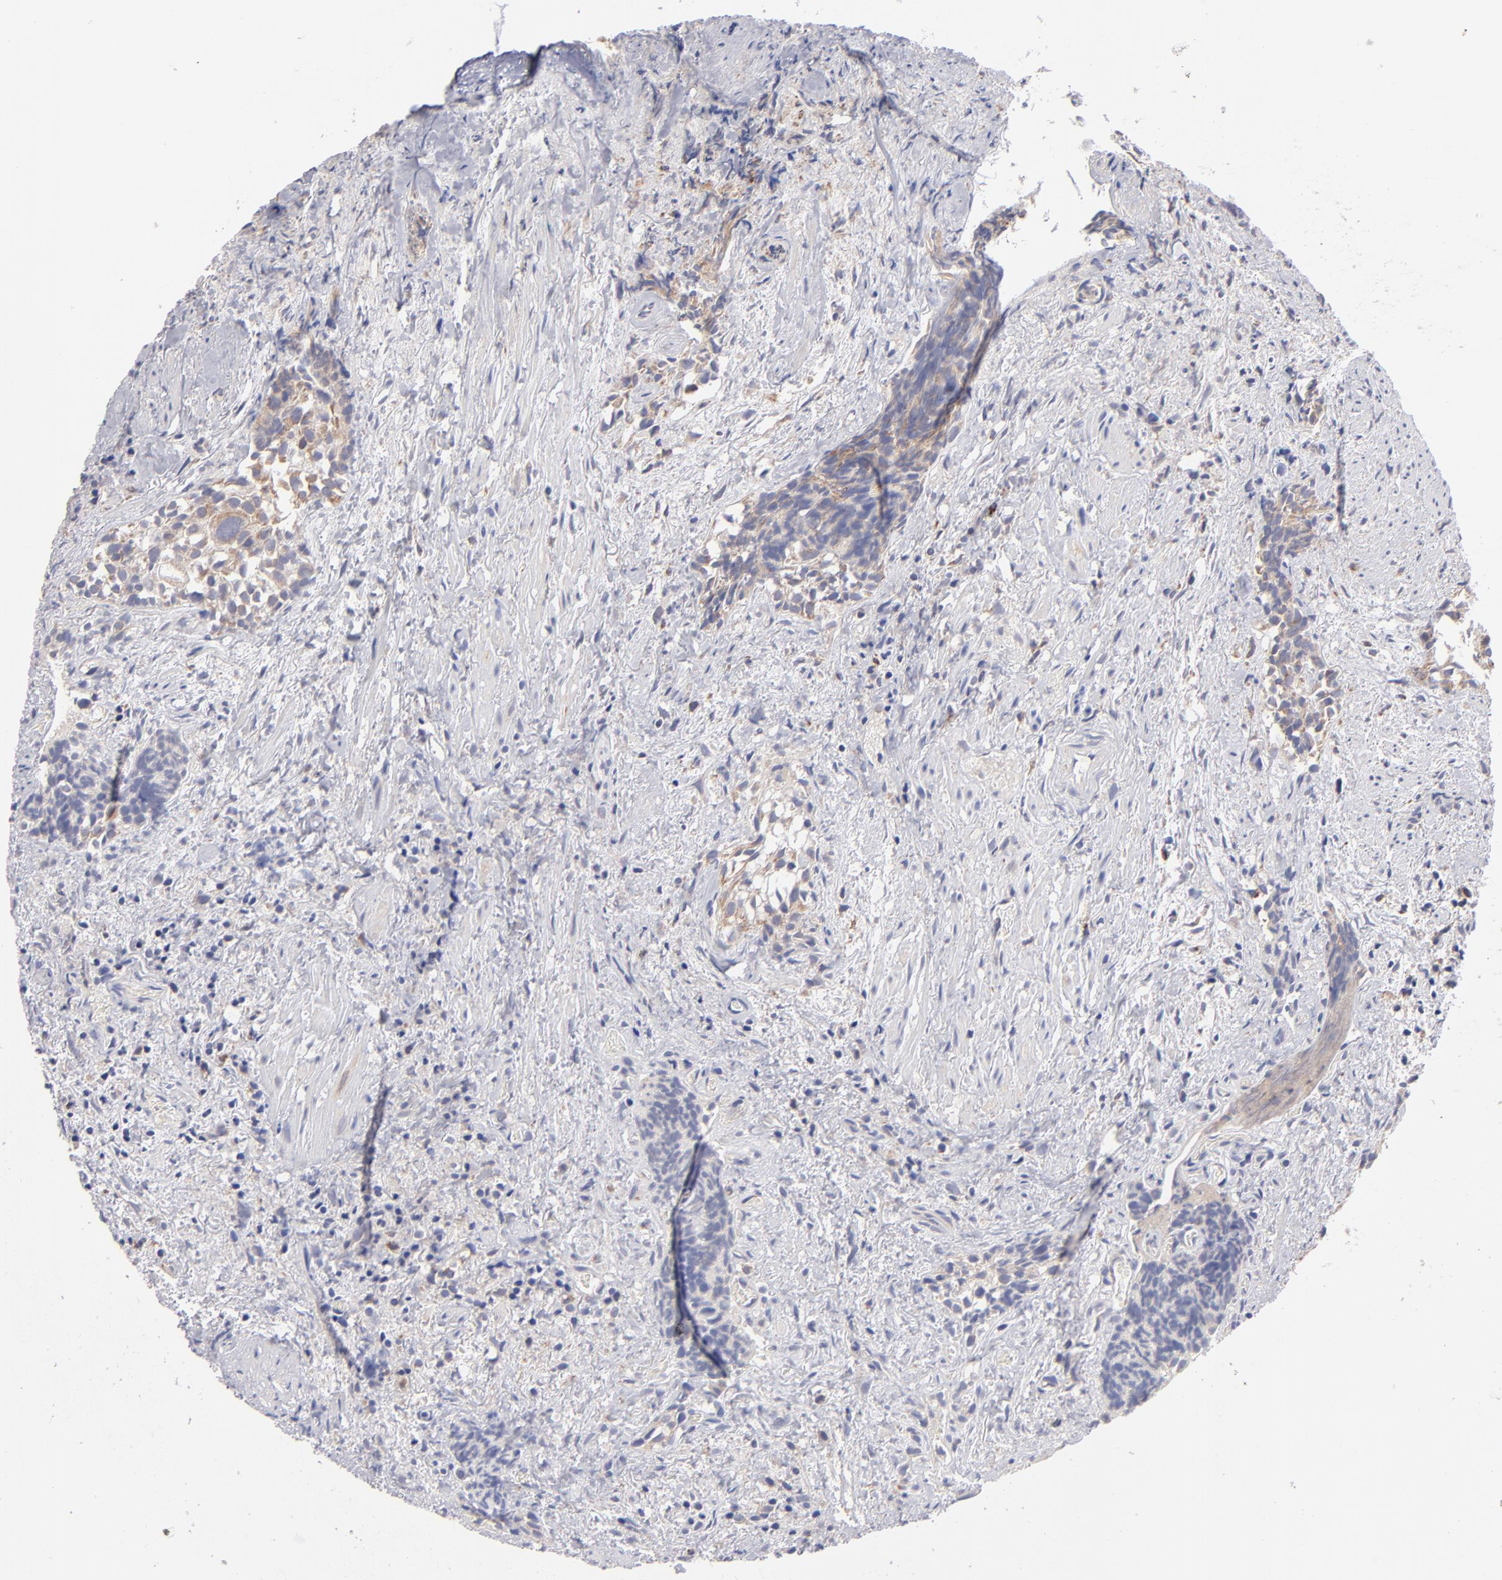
{"staining": {"intensity": "moderate", "quantity": ">75%", "location": "cytoplasmic/membranous"}, "tissue": "urothelial cancer", "cell_type": "Tumor cells", "image_type": "cancer", "snomed": [{"axis": "morphology", "description": "Urothelial carcinoma, High grade"}, {"axis": "topography", "description": "Urinary bladder"}], "caption": "The micrograph displays a brown stain indicating the presence of a protein in the cytoplasmic/membranous of tumor cells in high-grade urothelial carcinoma. Nuclei are stained in blue.", "gene": "HCCS", "patient": {"sex": "female", "age": 78}}